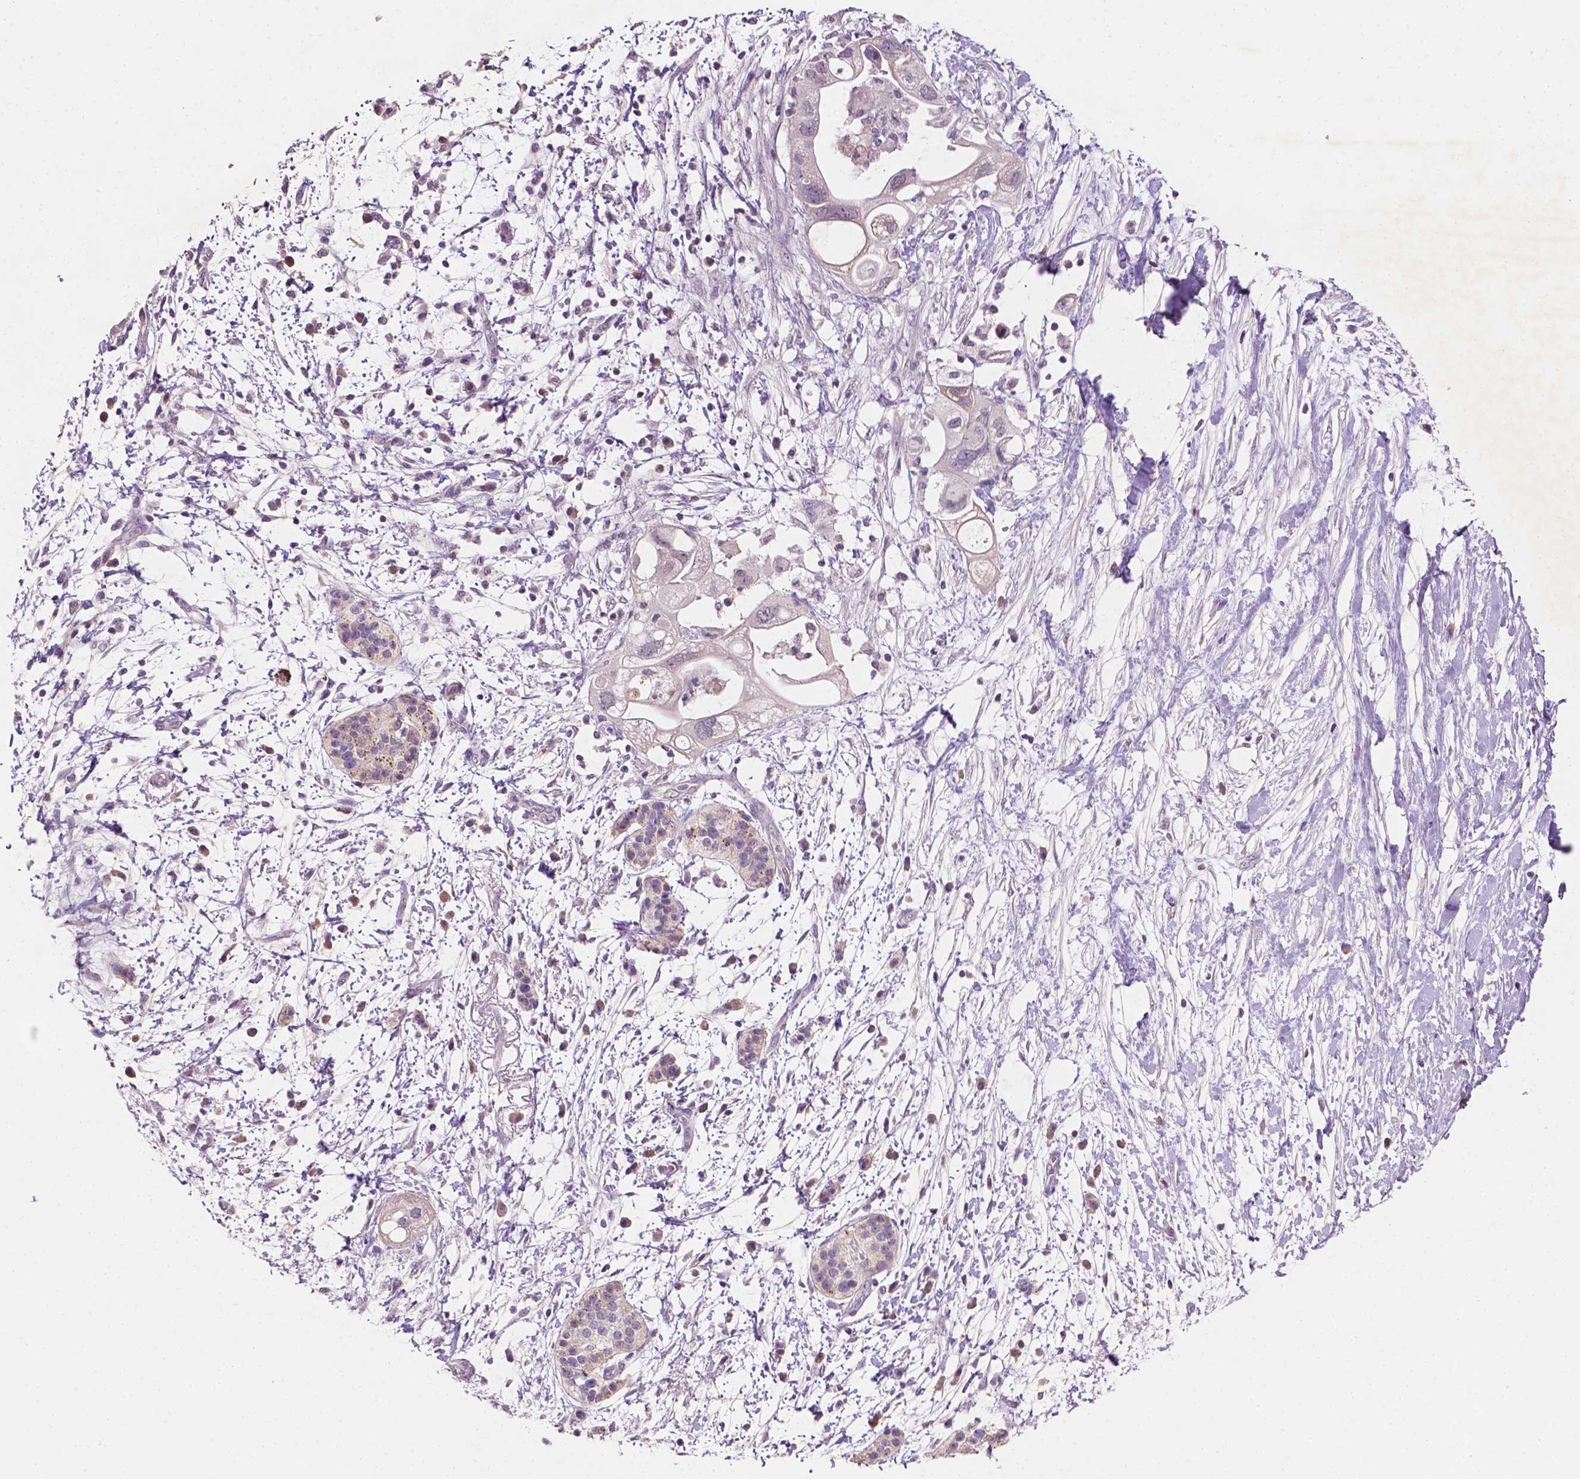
{"staining": {"intensity": "moderate", "quantity": "<25%", "location": "cytoplasmic/membranous"}, "tissue": "pancreatic cancer", "cell_type": "Tumor cells", "image_type": "cancer", "snomed": [{"axis": "morphology", "description": "Adenocarcinoma, NOS"}, {"axis": "topography", "description": "Pancreas"}], "caption": "Immunohistochemical staining of human pancreatic adenocarcinoma demonstrates low levels of moderate cytoplasmic/membranous positivity in approximately <25% of tumor cells. The protein is stained brown, and the nuclei are stained in blue (DAB (3,3'-diaminobenzidine) IHC with brightfield microscopy, high magnification).", "gene": "MROH6", "patient": {"sex": "female", "age": 72}}